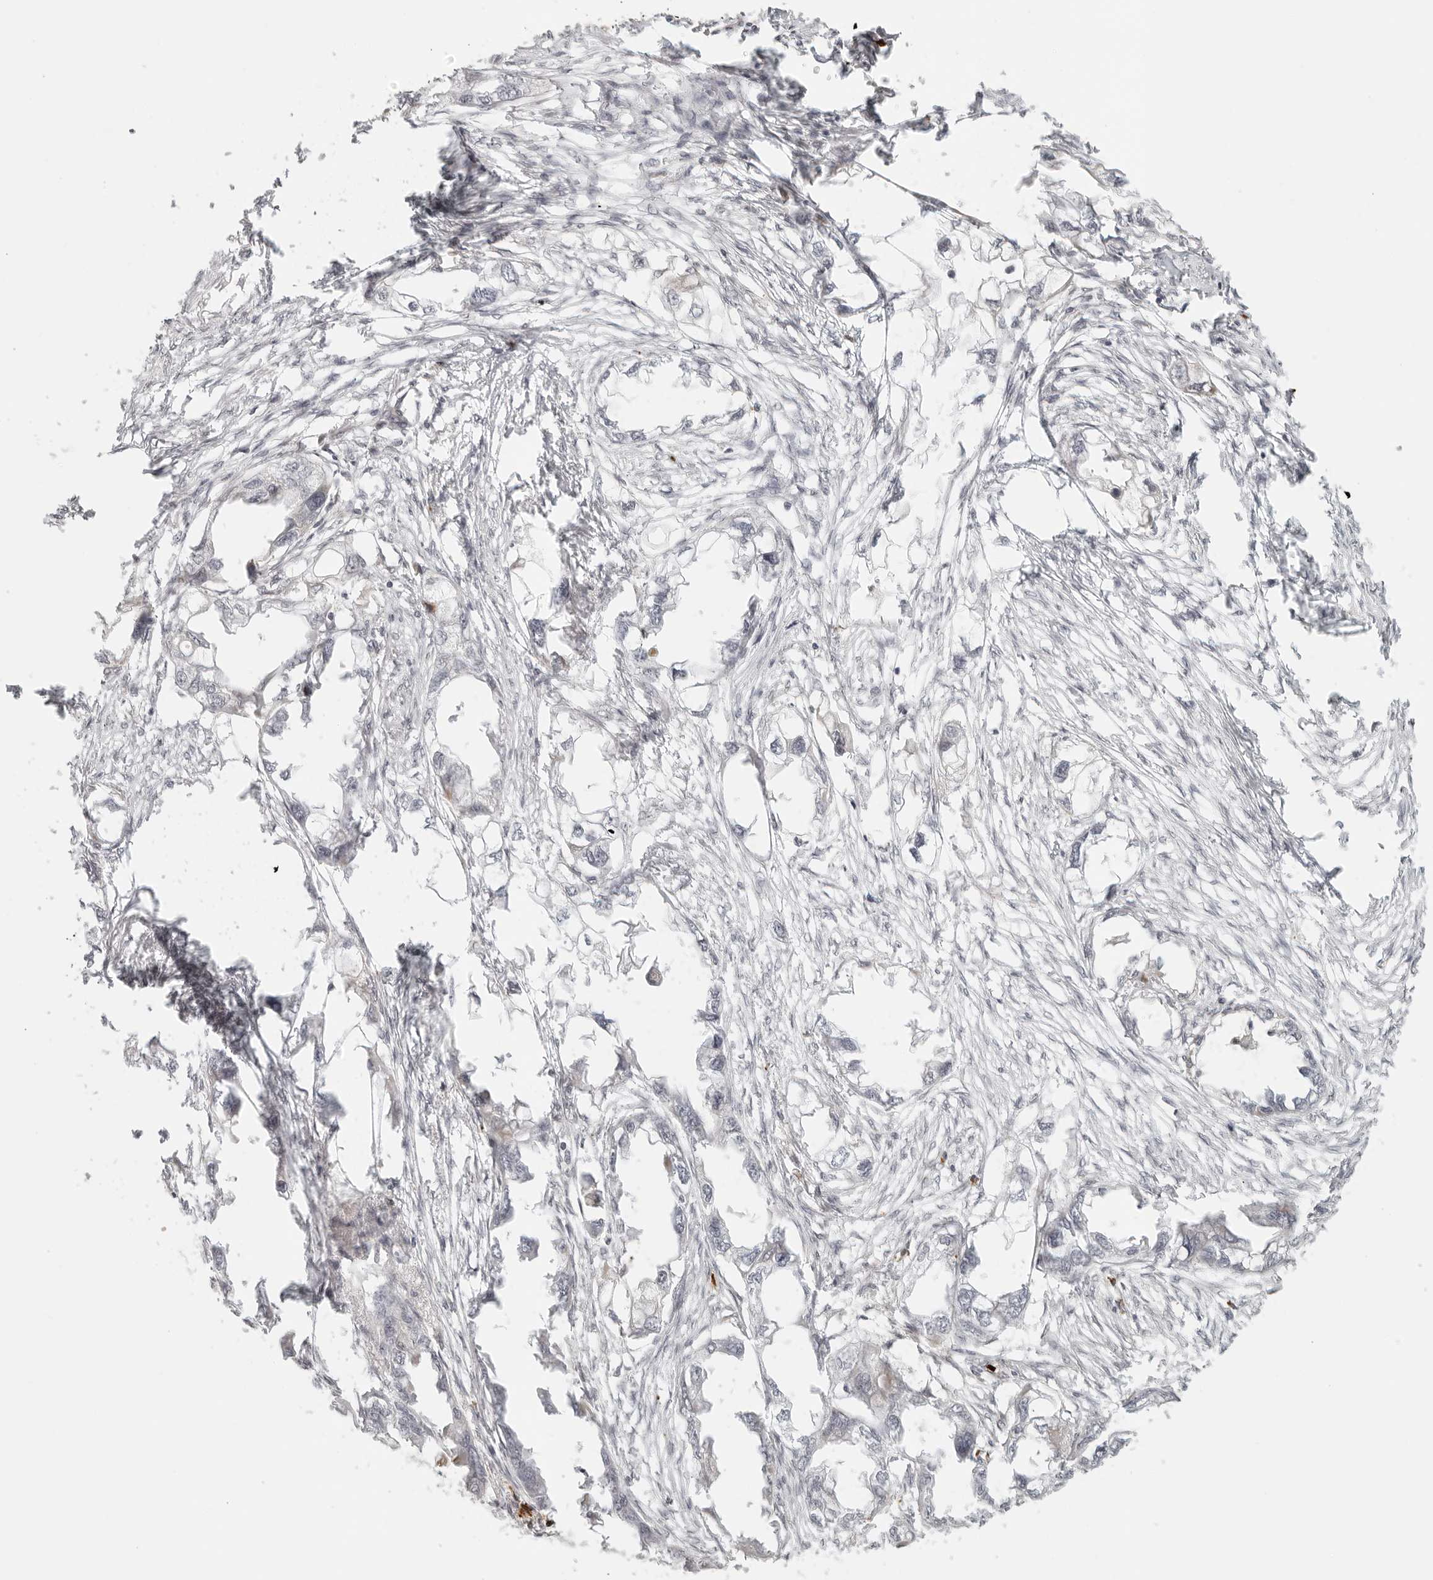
{"staining": {"intensity": "negative", "quantity": "none", "location": "none"}, "tissue": "endometrial cancer", "cell_type": "Tumor cells", "image_type": "cancer", "snomed": [{"axis": "morphology", "description": "Adenocarcinoma, NOS"}, {"axis": "morphology", "description": "Adenocarcinoma, metastatic, NOS"}, {"axis": "topography", "description": "Adipose tissue"}, {"axis": "topography", "description": "Endometrium"}], "caption": "Micrograph shows no significant protein expression in tumor cells of endometrial metastatic adenocarcinoma.", "gene": "ZNF678", "patient": {"sex": "female", "age": 67}}